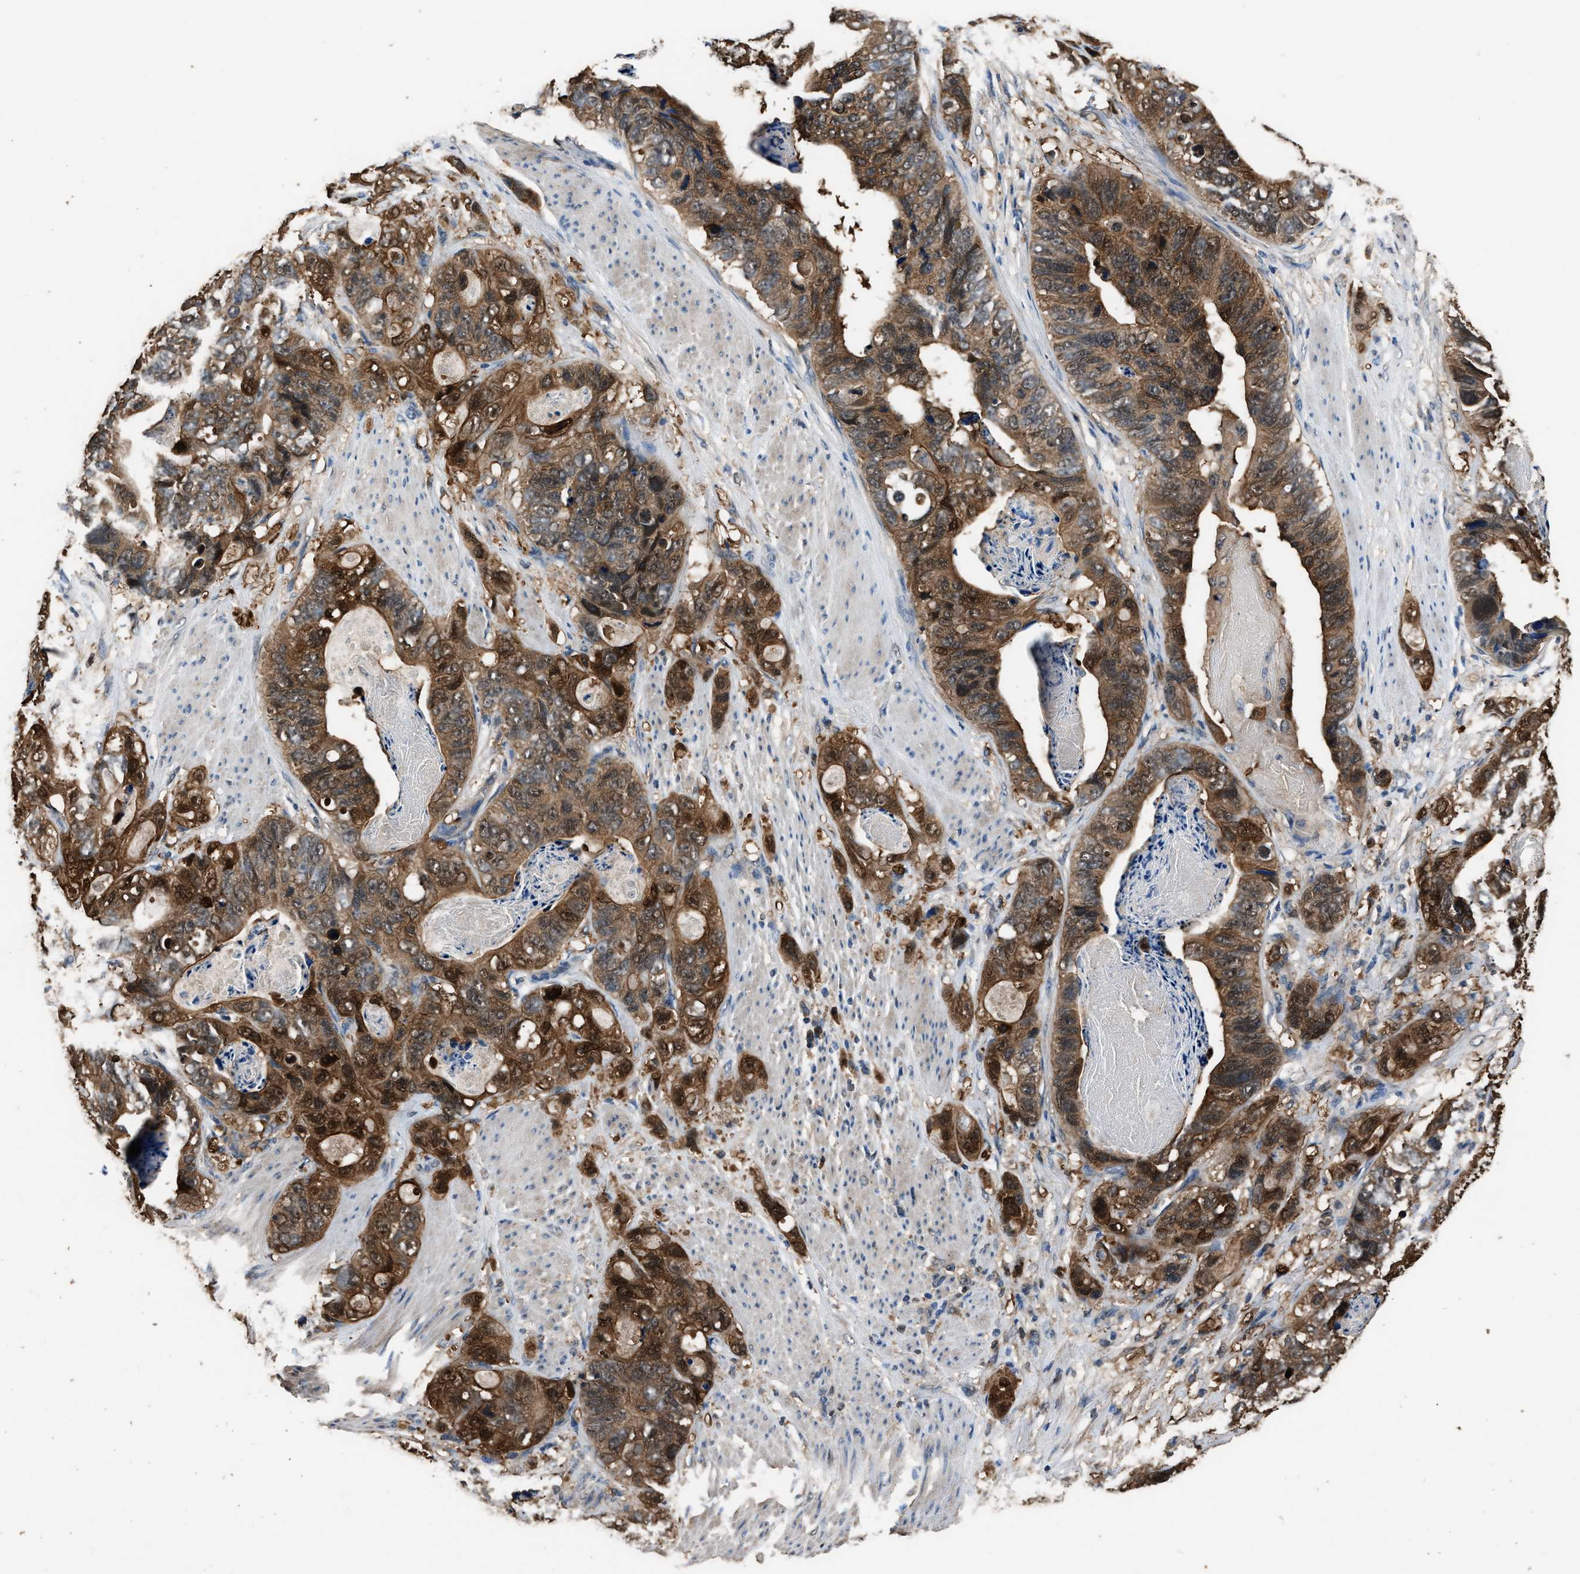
{"staining": {"intensity": "moderate", "quantity": ">75%", "location": "cytoplasmic/membranous"}, "tissue": "stomach cancer", "cell_type": "Tumor cells", "image_type": "cancer", "snomed": [{"axis": "morphology", "description": "Adenocarcinoma, NOS"}, {"axis": "topography", "description": "Stomach"}], "caption": "A micrograph of human stomach adenocarcinoma stained for a protein reveals moderate cytoplasmic/membranous brown staining in tumor cells. (Stains: DAB (3,3'-diaminobenzidine) in brown, nuclei in blue, Microscopy: brightfield microscopy at high magnification).", "gene": "GSTP1", "patient": {"sex": "female", "age": 89}}